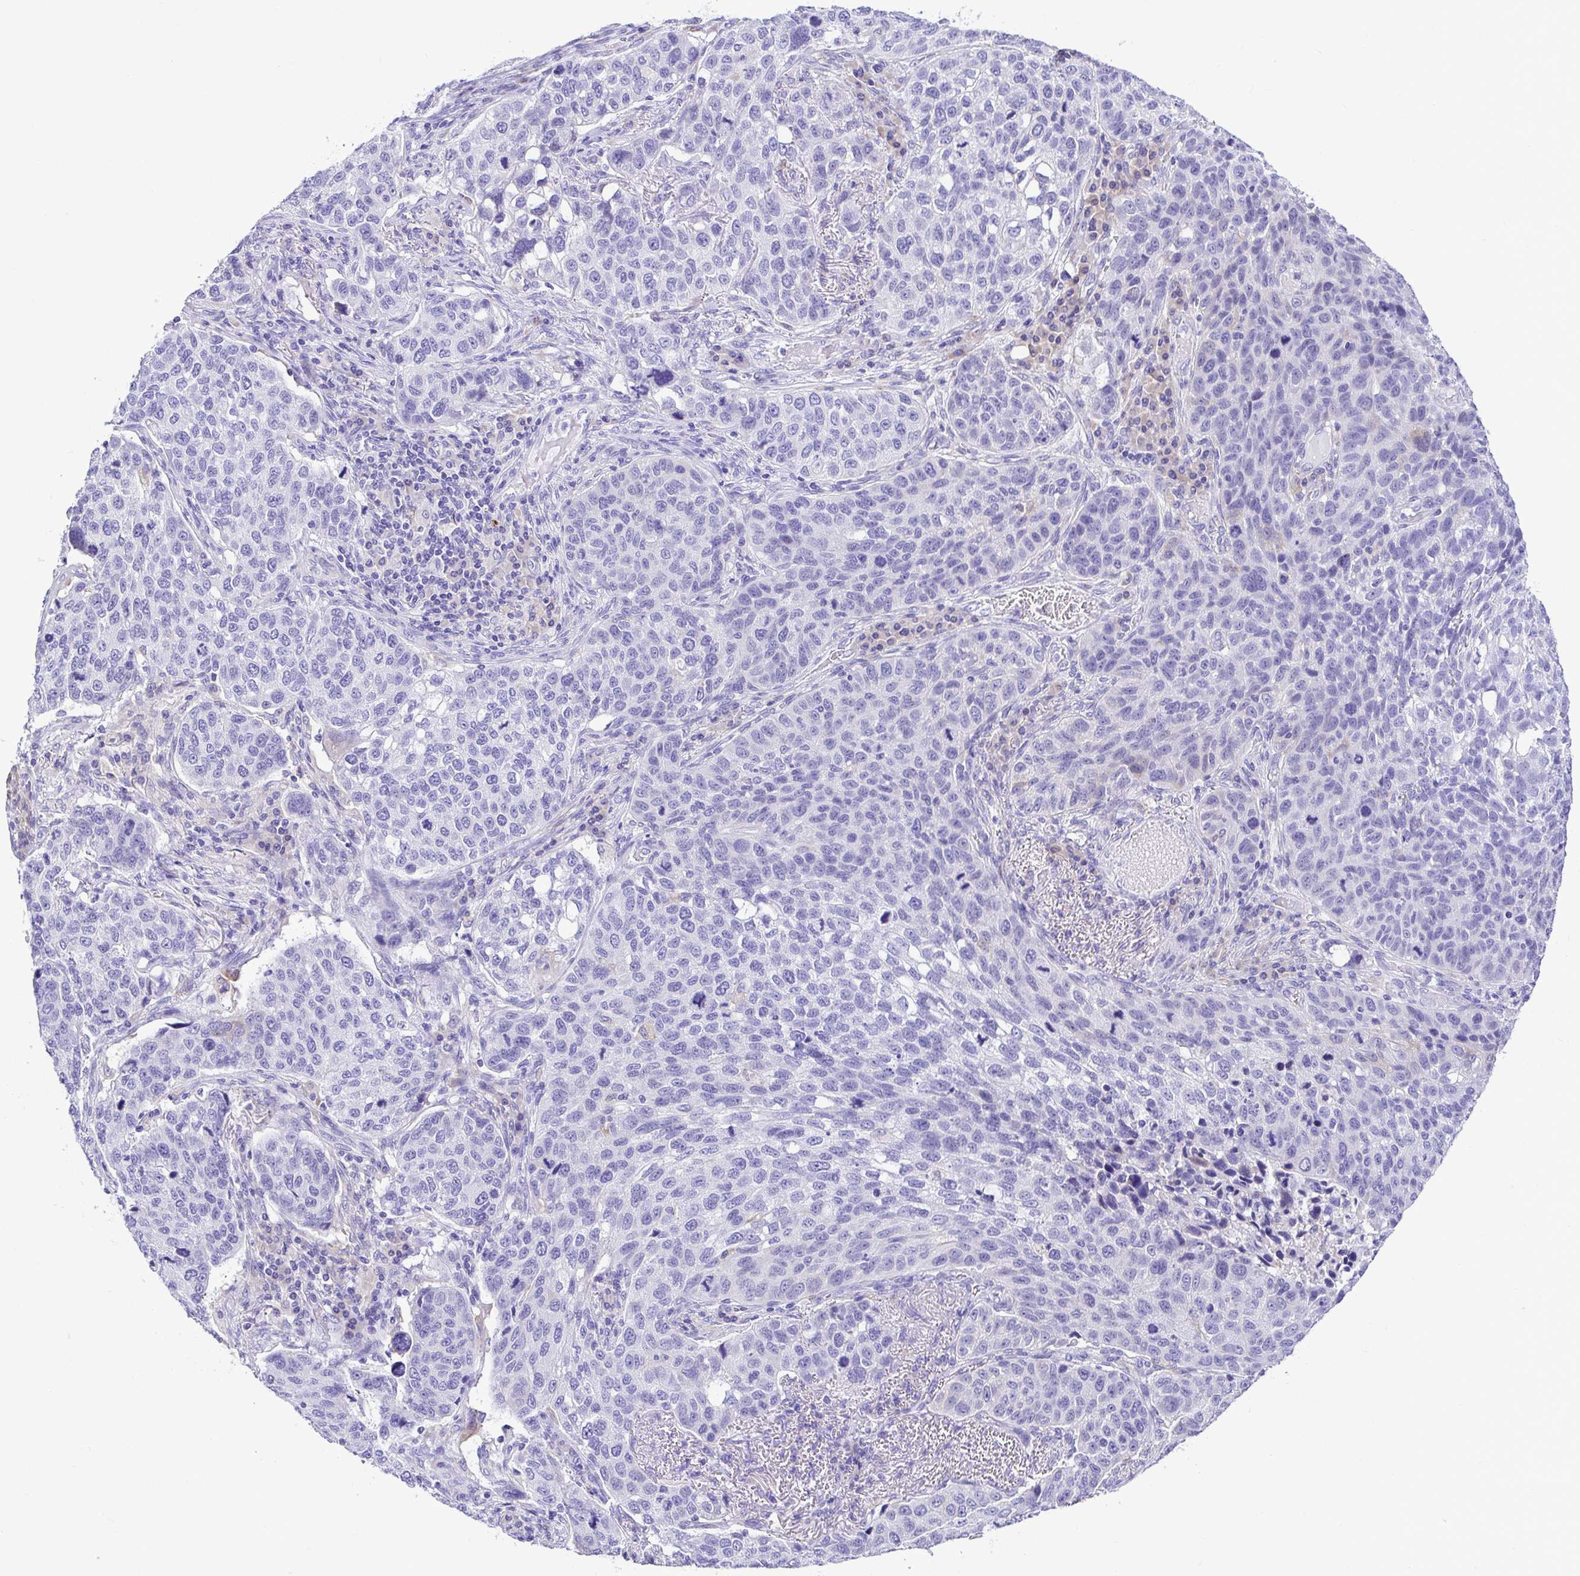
{"staining": {"intensity": "negative", "quantity": "none", "location": "none"}, "tissue": "lung cancer", "cell_type": "Tumor cells", "image_type": "cancer", "snomed": [{"axis": "morphology", "description": "Squamous cell carcinoma, NOS"}, {"axis": "topography", "description": "Lymph node"}, {"axis": "topography", "description": "Lung"}], "caption": "This image is of lung squamous cell carcinoma stained with immunohistochemistry (IHC) to label a protein in brown with the nuclei are counter-stained blue. There is no expression in tumor cells.", "gene": "BACE2", "patient": {"sex": "male", "age": 61}}